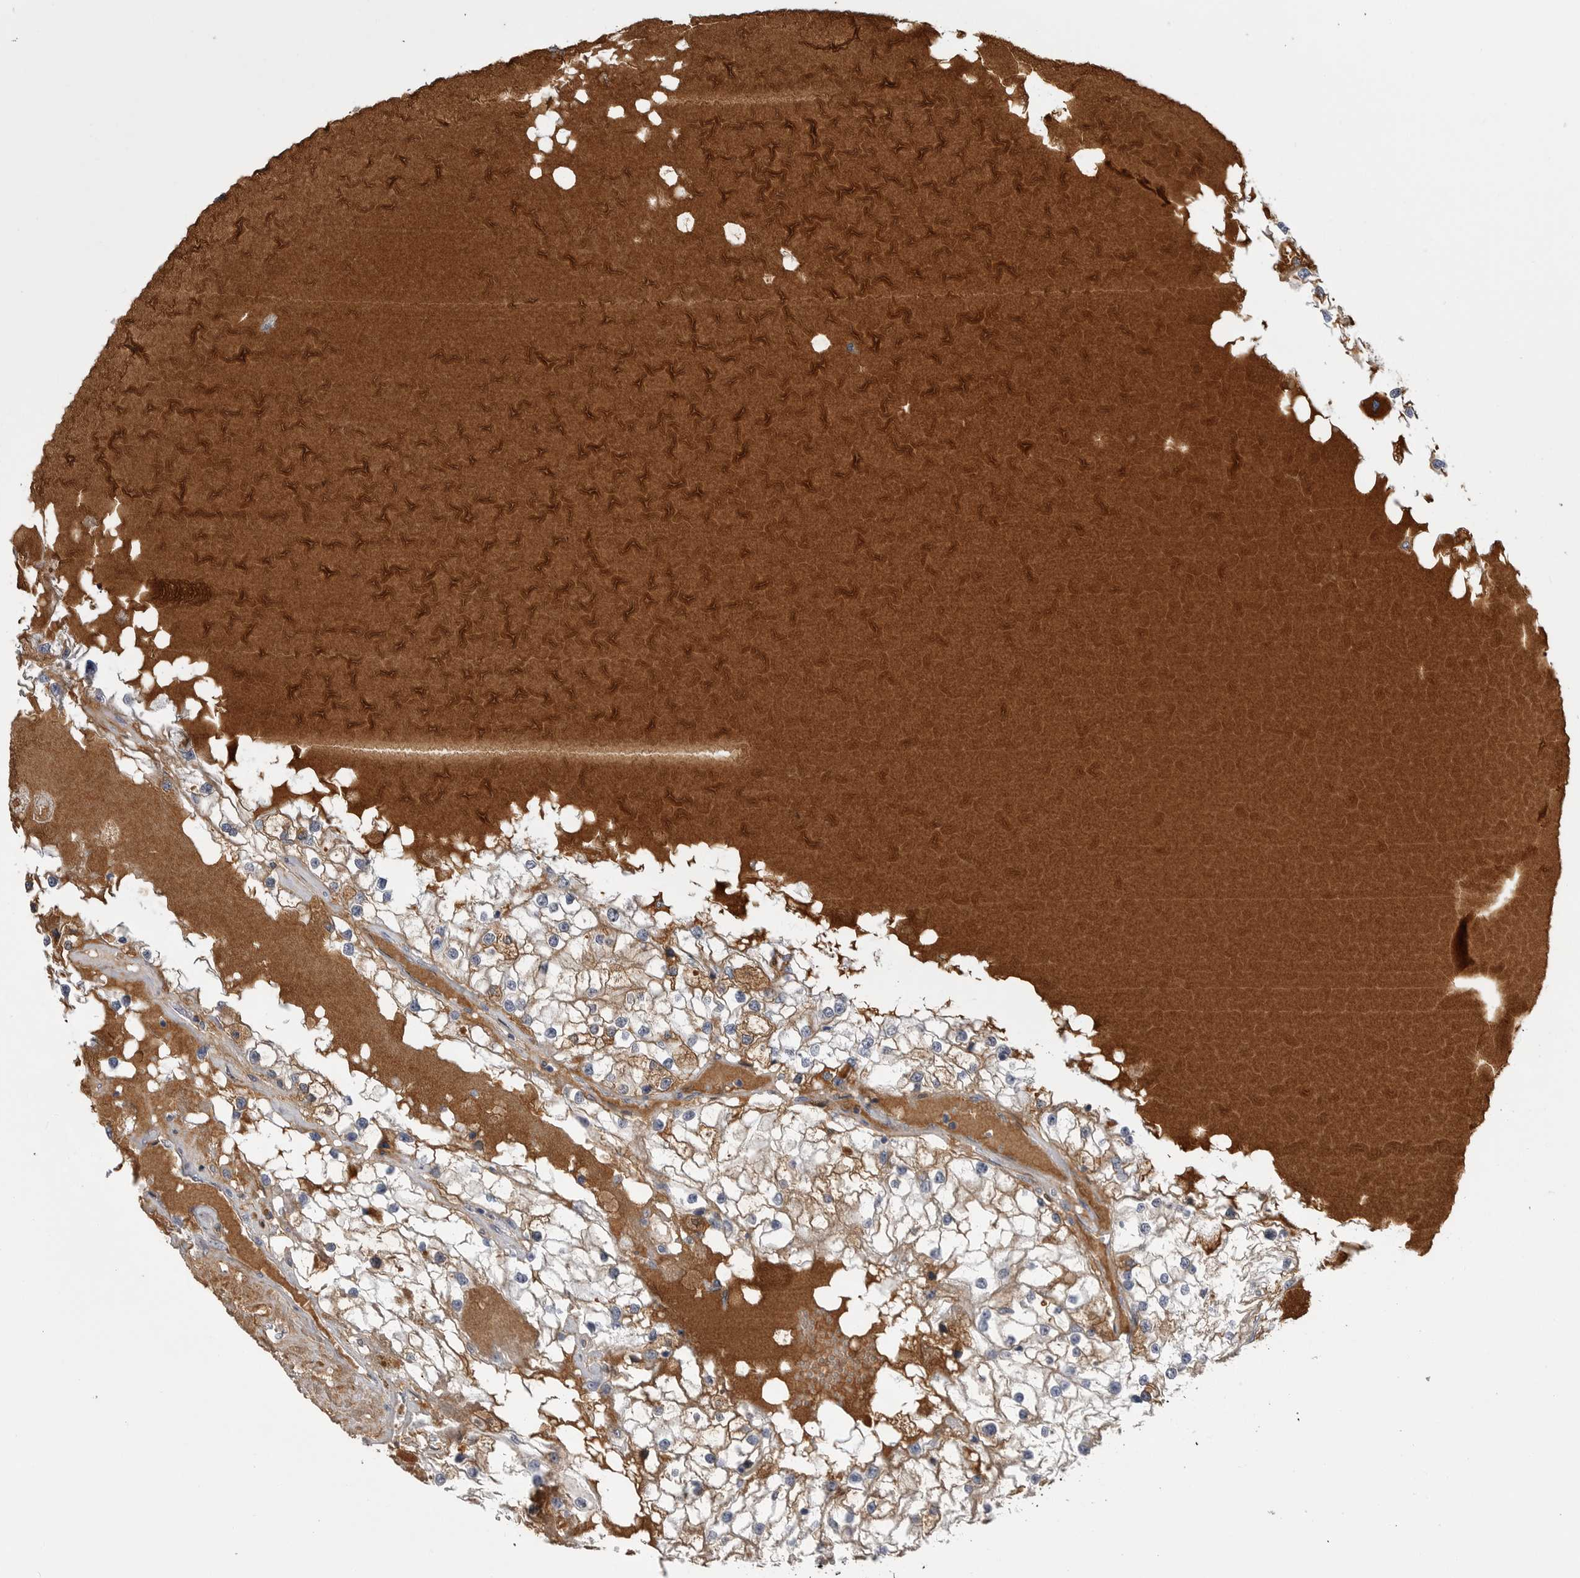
{"staining": {"intensity": "weak", "quantity": "<25%", "location": "cytoplasmic/membranous"}, "tissue": "renal cancer", "cell_type": "Tumor cells", "image_type": "cancer", "snomed": [{"axis": "morphology", "description": "Adenocarcinoma, NOS"}, {"axis": "topography", "description": "Kidney"}], "caption": "Protein analysis of renal cancer (adenocarcinoma) displays no significant positivity in tumor cells.", "gene": "AHSG", "patient": {"sex": "male", "age": 68}}